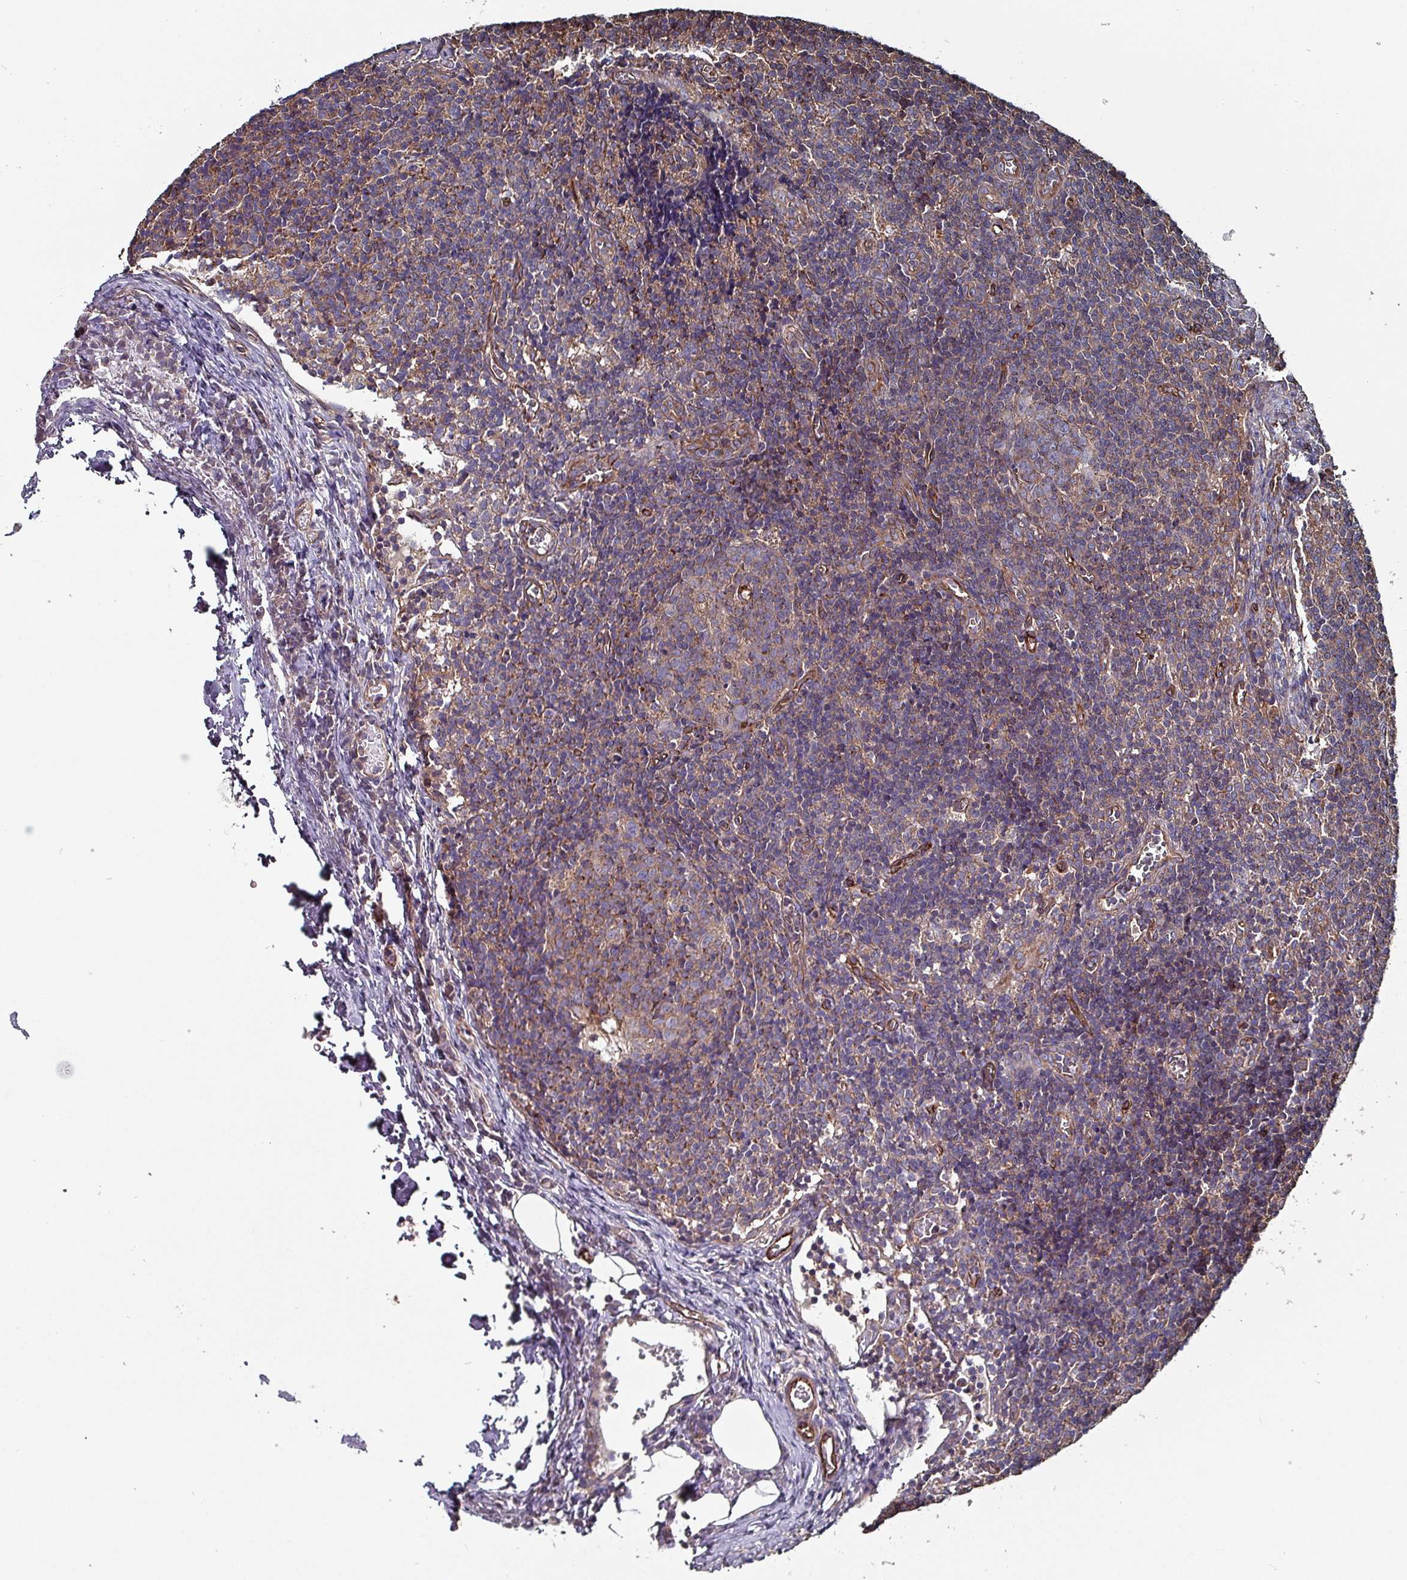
{"staining": {"intensity": "weak", "quantity": "25%-75%", "location": "cytoplasmic/membranous"}, "tissue": "lymph node", "cell_type": "Germinal center cells", "image_type": "normal", "snomed": [{"axis": "morphology", "description": "Normal tissue, NOS"}, {"axis": "topography", "description": "Lymph node"}], "caption": "Immunohistochemistry staining of benign lymph node, which shows low levels of weak cytoplasmic/membranous staining in approximately 25%-75% of germinal center cells indicating weak cytoplasmic/membranous protein expression. The staining was performed using DAB (brown) for protein detection and nuclei were counterstained in hematoxylin (blue).", "gene": "ANO10", "patient": {"sex": "female", "age": 37}}